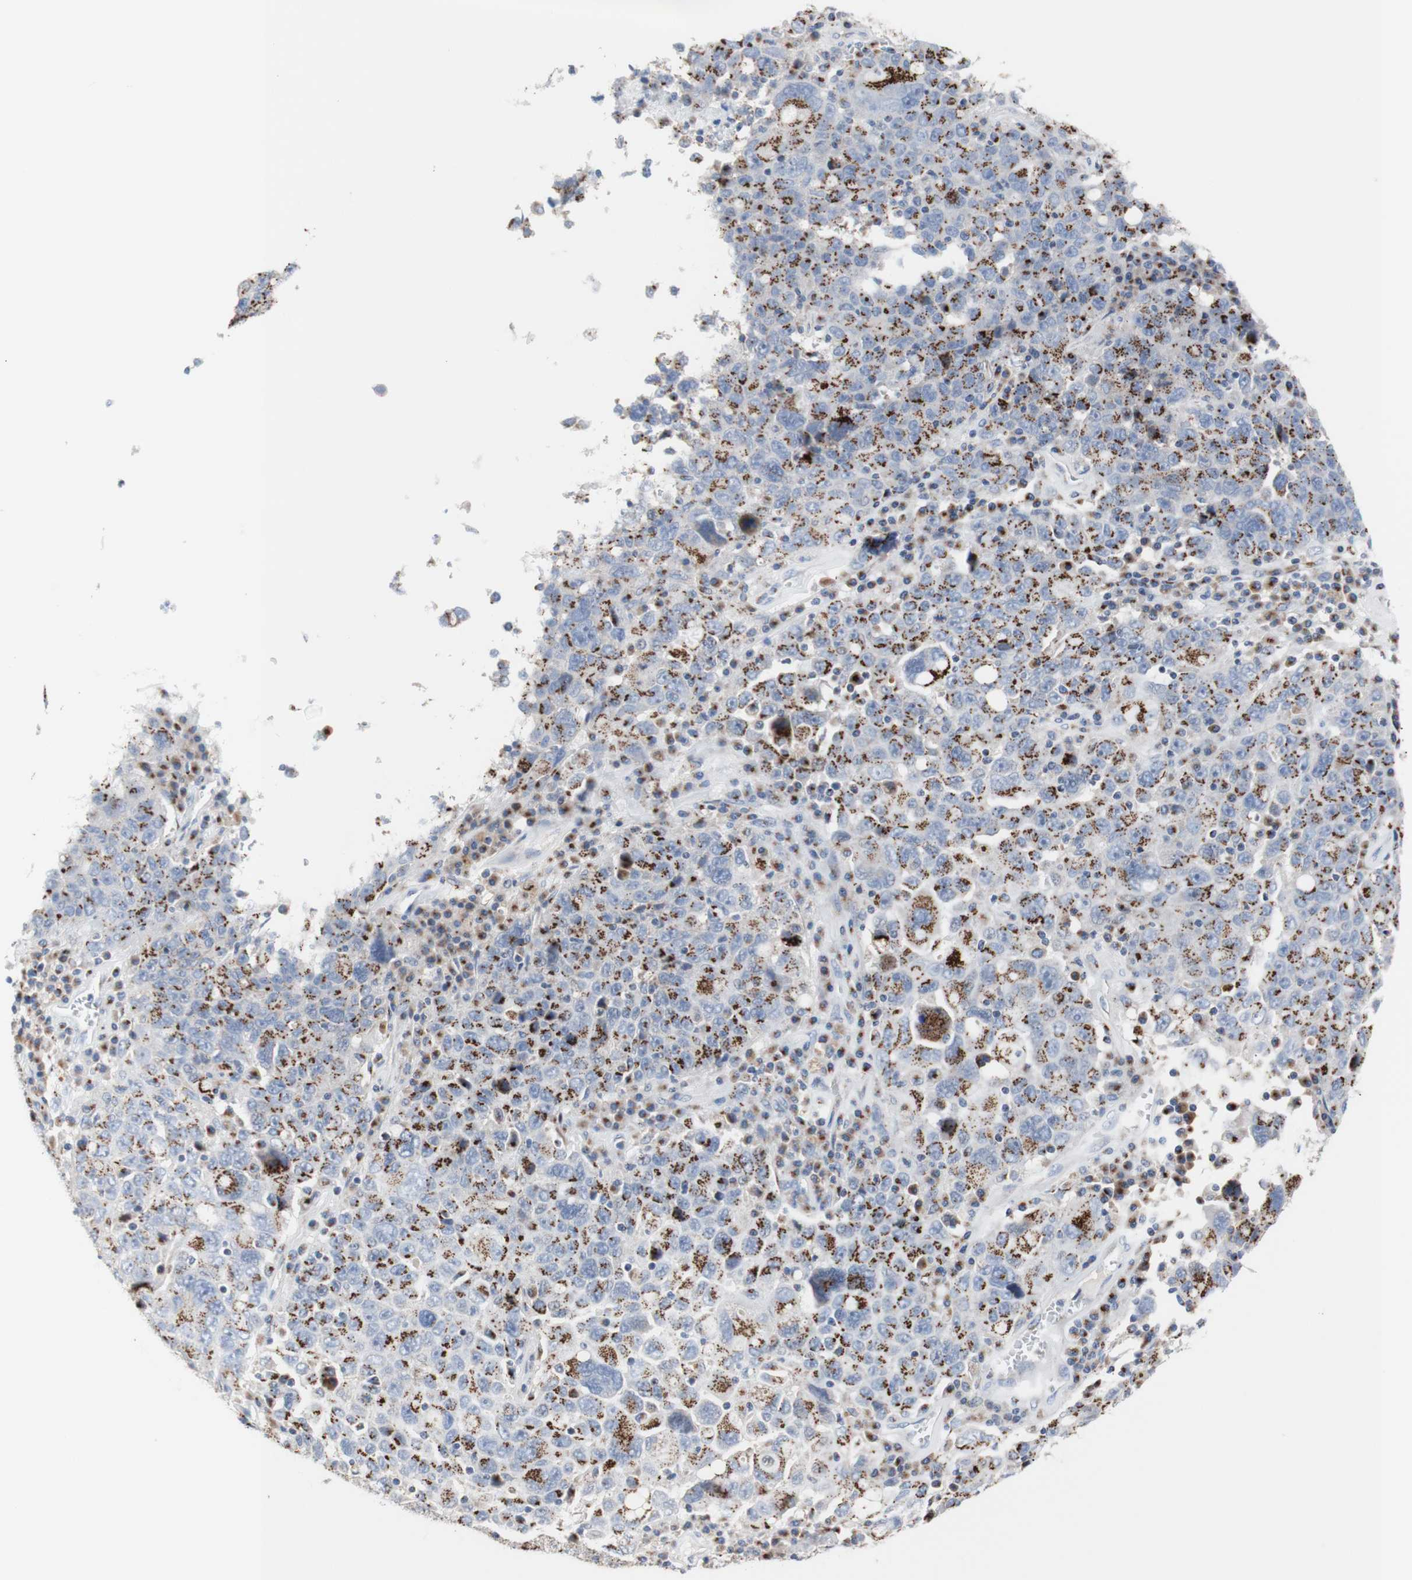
{"staining": {"intensity": "moderate", "quantity": "25%-75%", "location": "cytoplasmic/membranous"}, "tissue": "ovarian cancer", "cell_type": "Tumor cells", "image_type": "cancer", "snomed": [{"axis": "morphology", "description": "Carcinoma, endometroid"}, {"axis": "topography", "description": "Ovary"}], "caption": "Endometroid carcinoma (ovarian) stained with a brown dye displays moderate cytoplasmic/membranous positive expression in approximately 25%-75% of tumor cells.", "gene": "GALNT2", "patient": {"sex": "female", "age": 62}}